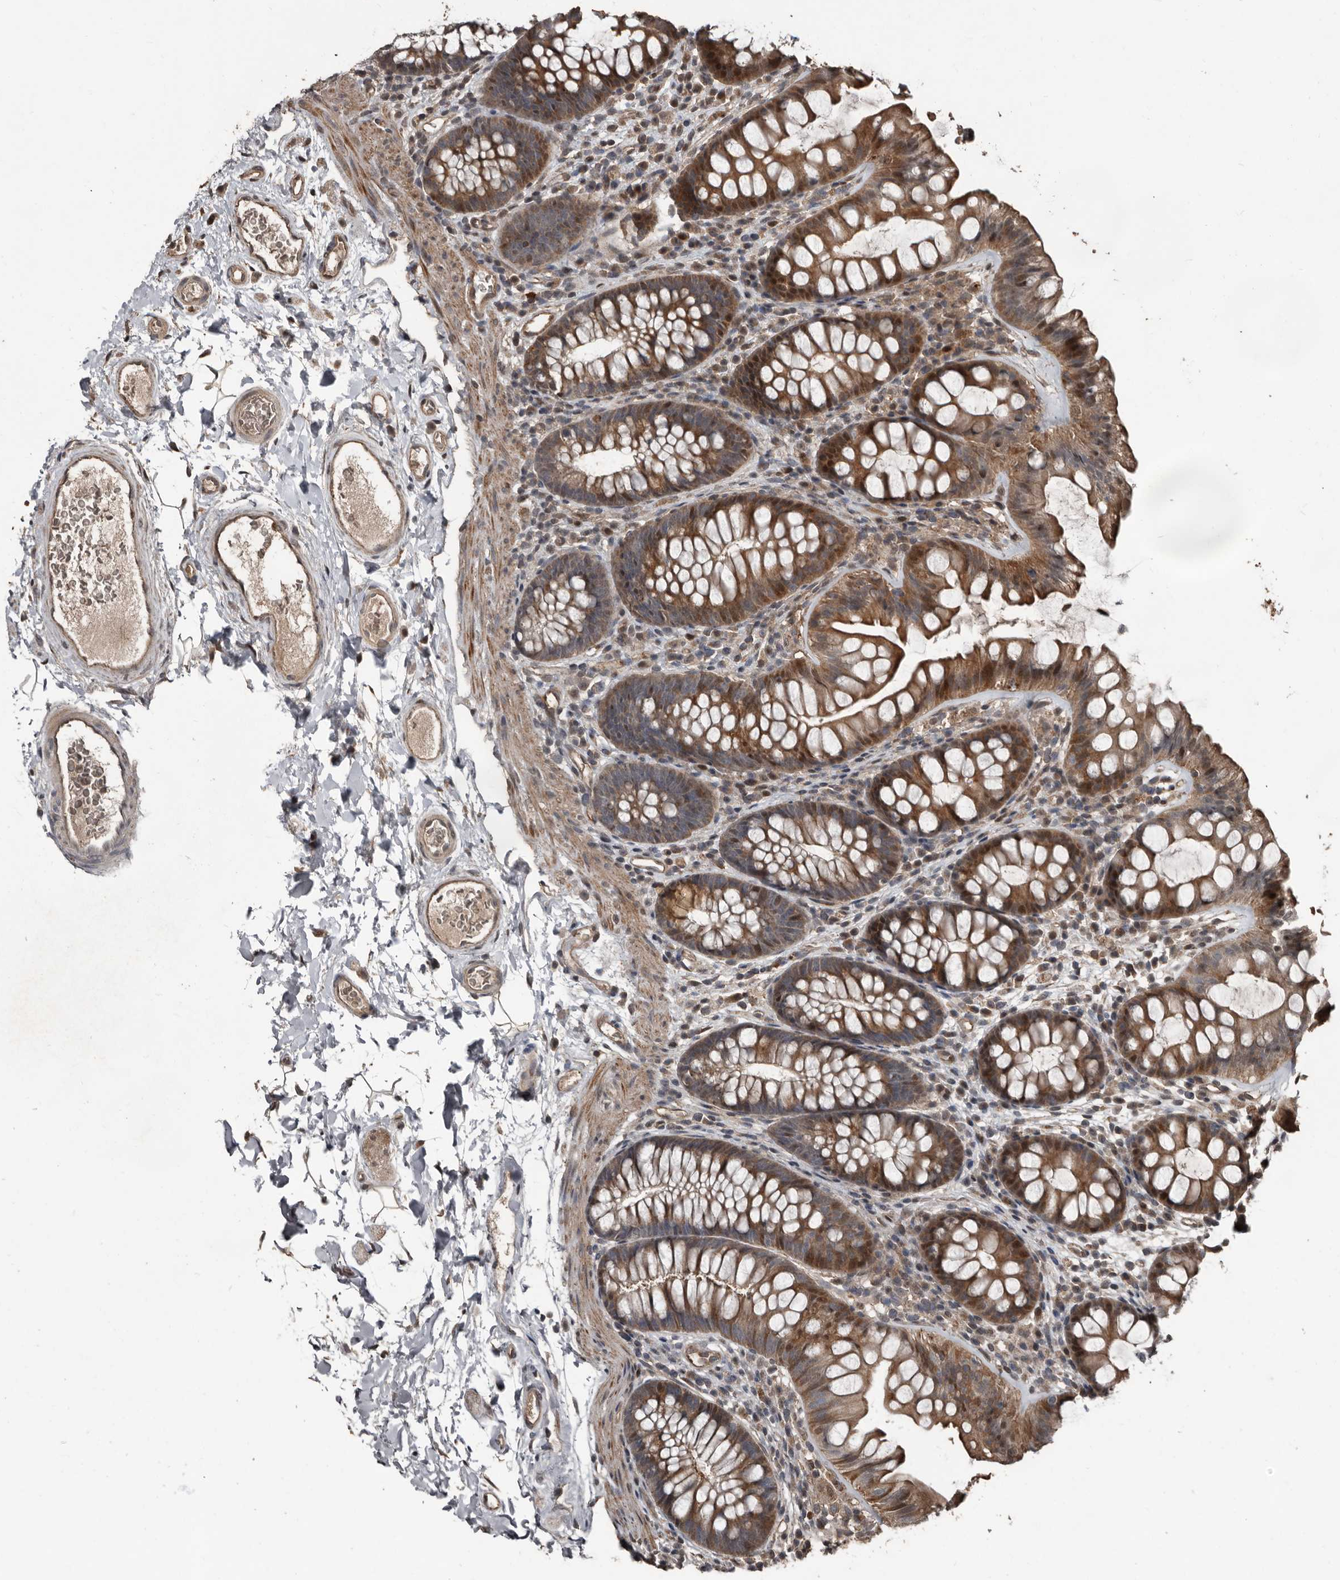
{"staining": {"intensity": "moderate", "quantity": ">75%", "location": "cytoplasmic/membranous"}, "tissue": "colon", "cell_type": "Endothelial cells", "image_type": "normal", "snomed": [{"axis": "morphology", "description": "Normal tissue, NOS"}, {"axis": "topography", "description": "Colon"}], "caption": "IHC (DAB (3,3'-diaminobenzidine)) staining of unremarkable human colon exhibits moderate cytoplasmic/membranous protein staining in approximately >75% of endothelial cells.", "gene": "FSBP", "patient": {"sex": "female", "age": 62}}